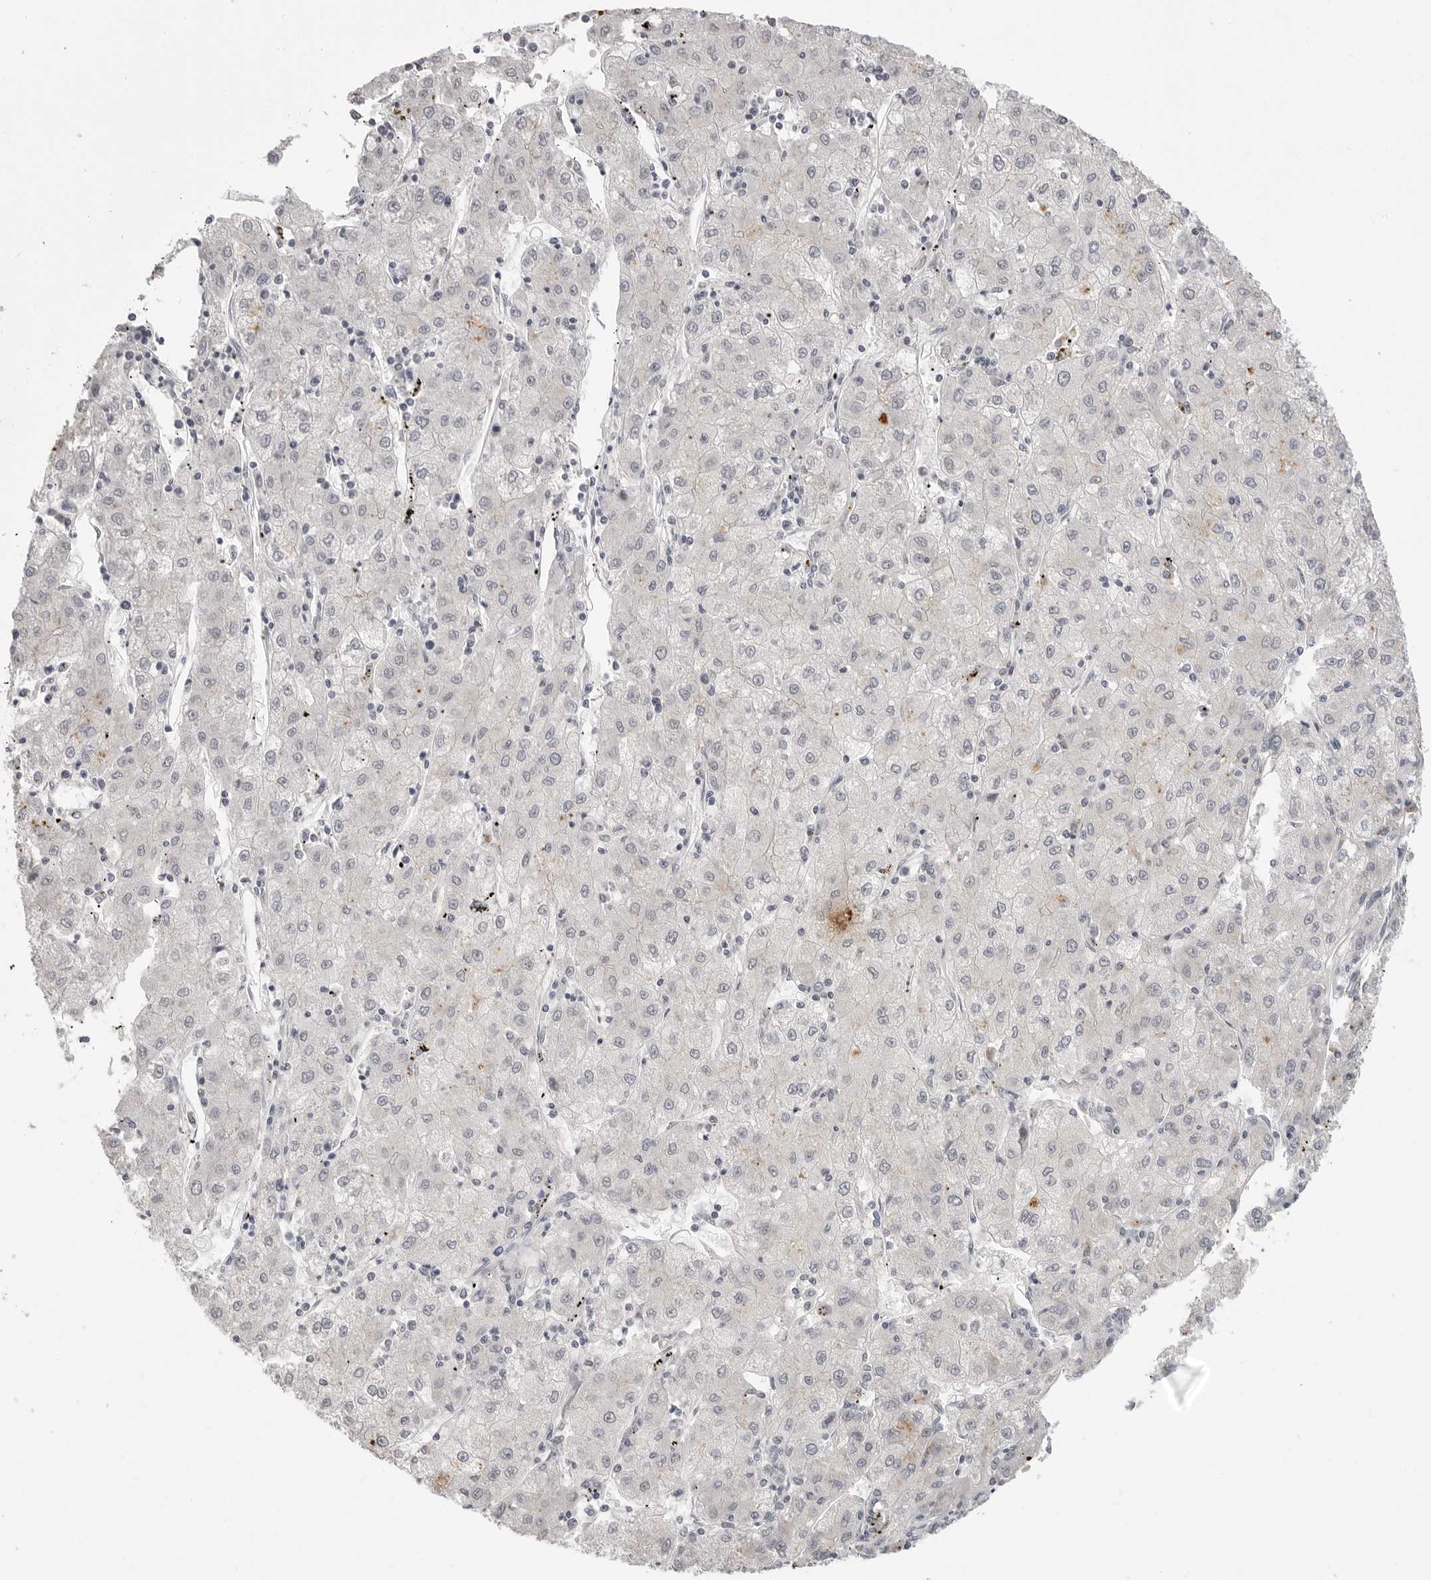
{"staining": {"intensity": "negative", "quantity": "none", "location": "none"}, "tissue": "liver cancer", "cell_type": "Tumor cells", "image_type": "cancer", "snomed": [{"axis": "morphology", "description": "Carcinoma, Hepatocellular, NOS"}, {"axis": "topography", "description": "Liver"}], "caption": "An image of human liver hepatocellular carcinoma is negative for staining in tumor cells.", "gene": "PRSS1", "patient": {"sex": "male", "age": 72}}